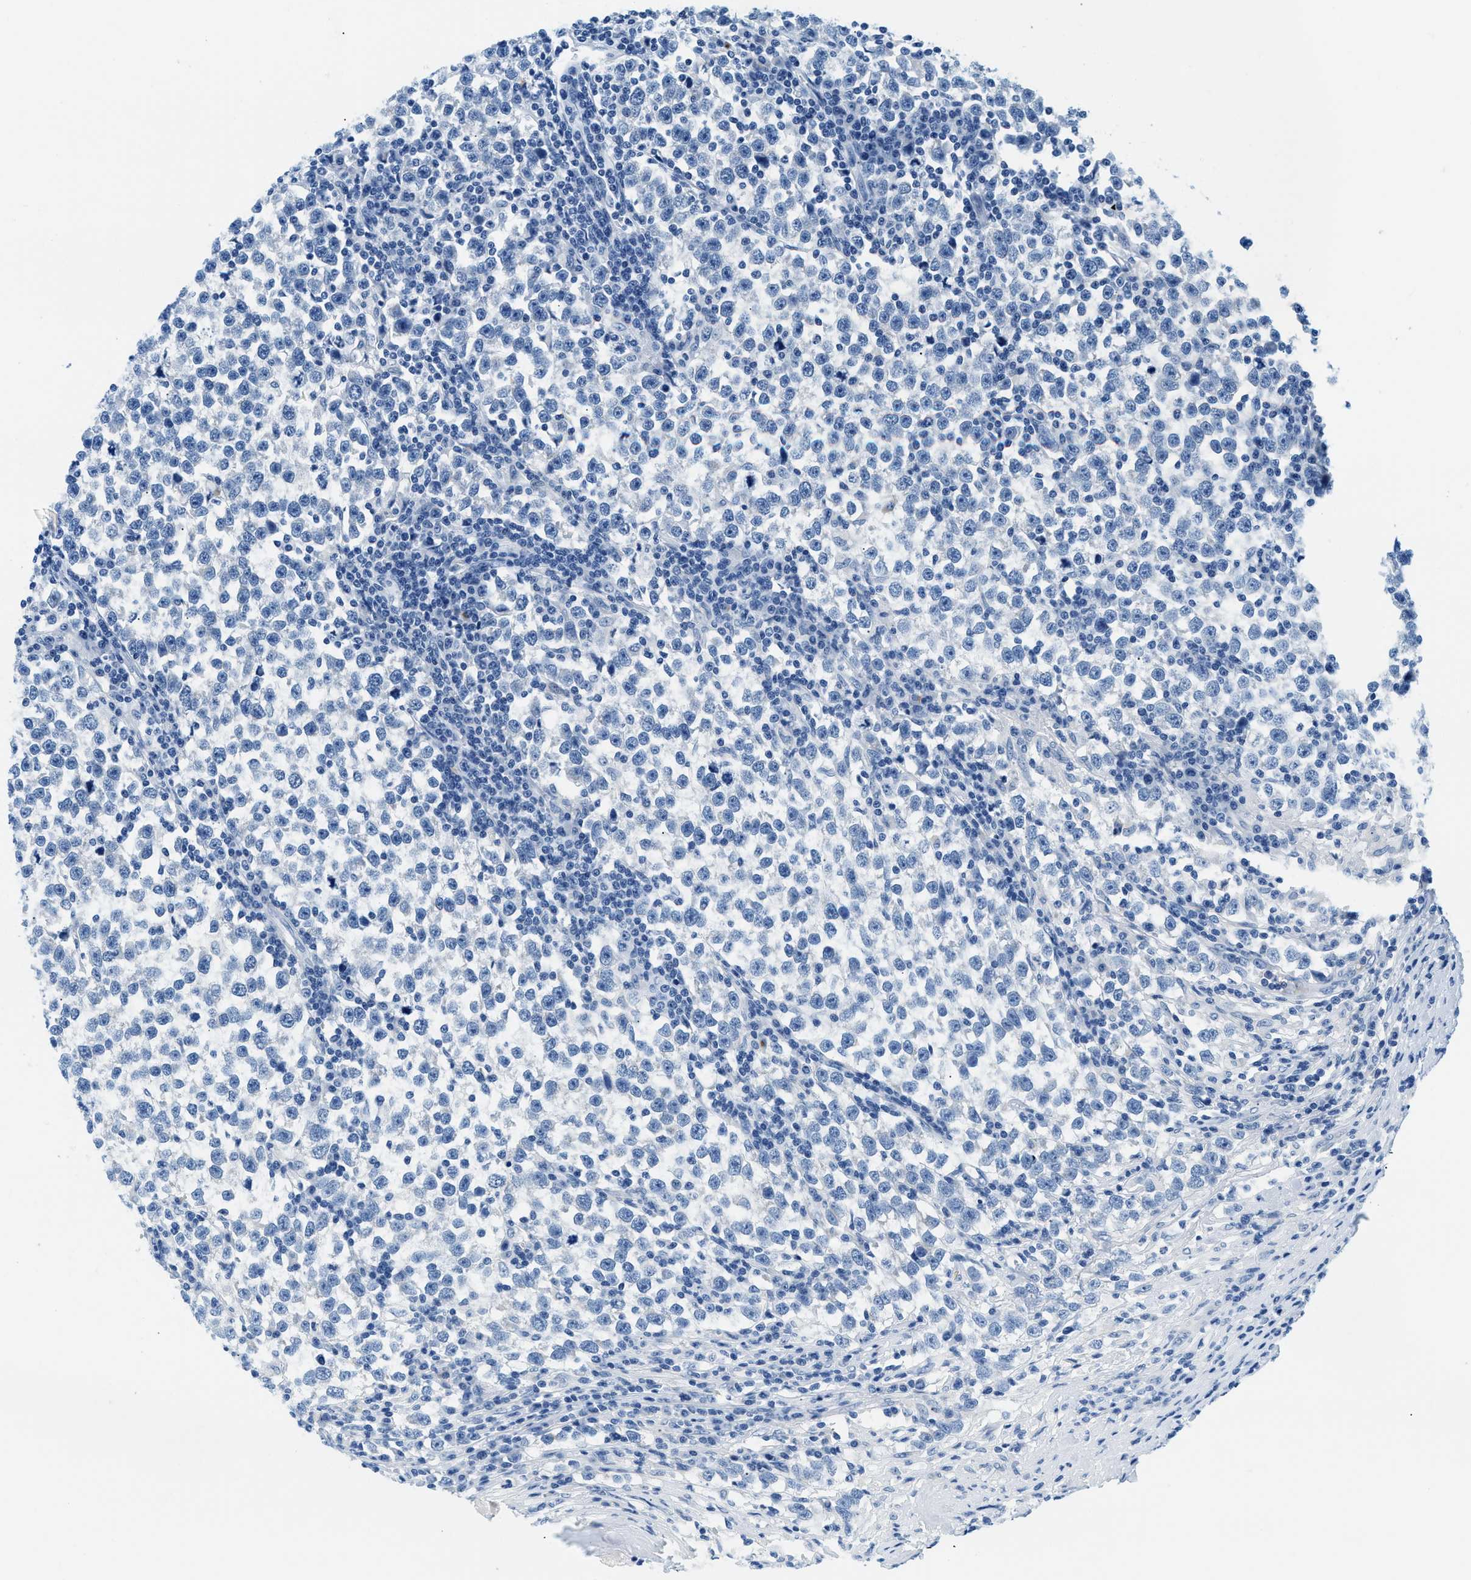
{"staining": {"intensity": "negative", "quantity": "none", "location": "none"}, "tissue": "testis cancer", "cell_type": "Tumor cells", "image_type": "cancer", "snomed": [{"axis": "morphology", "description": "Normal tissue, NOS"}, {"axis": "morphology", "description": "Seminoma, NOS"}, {"axis": "topography", "description": "Testis"}], "caption": "This is an IHC micrograph of human testis cancer. There is no expression in tumor cells.", "gene": "STXBP2", "patient": {"sex": "male", "age": 43}}